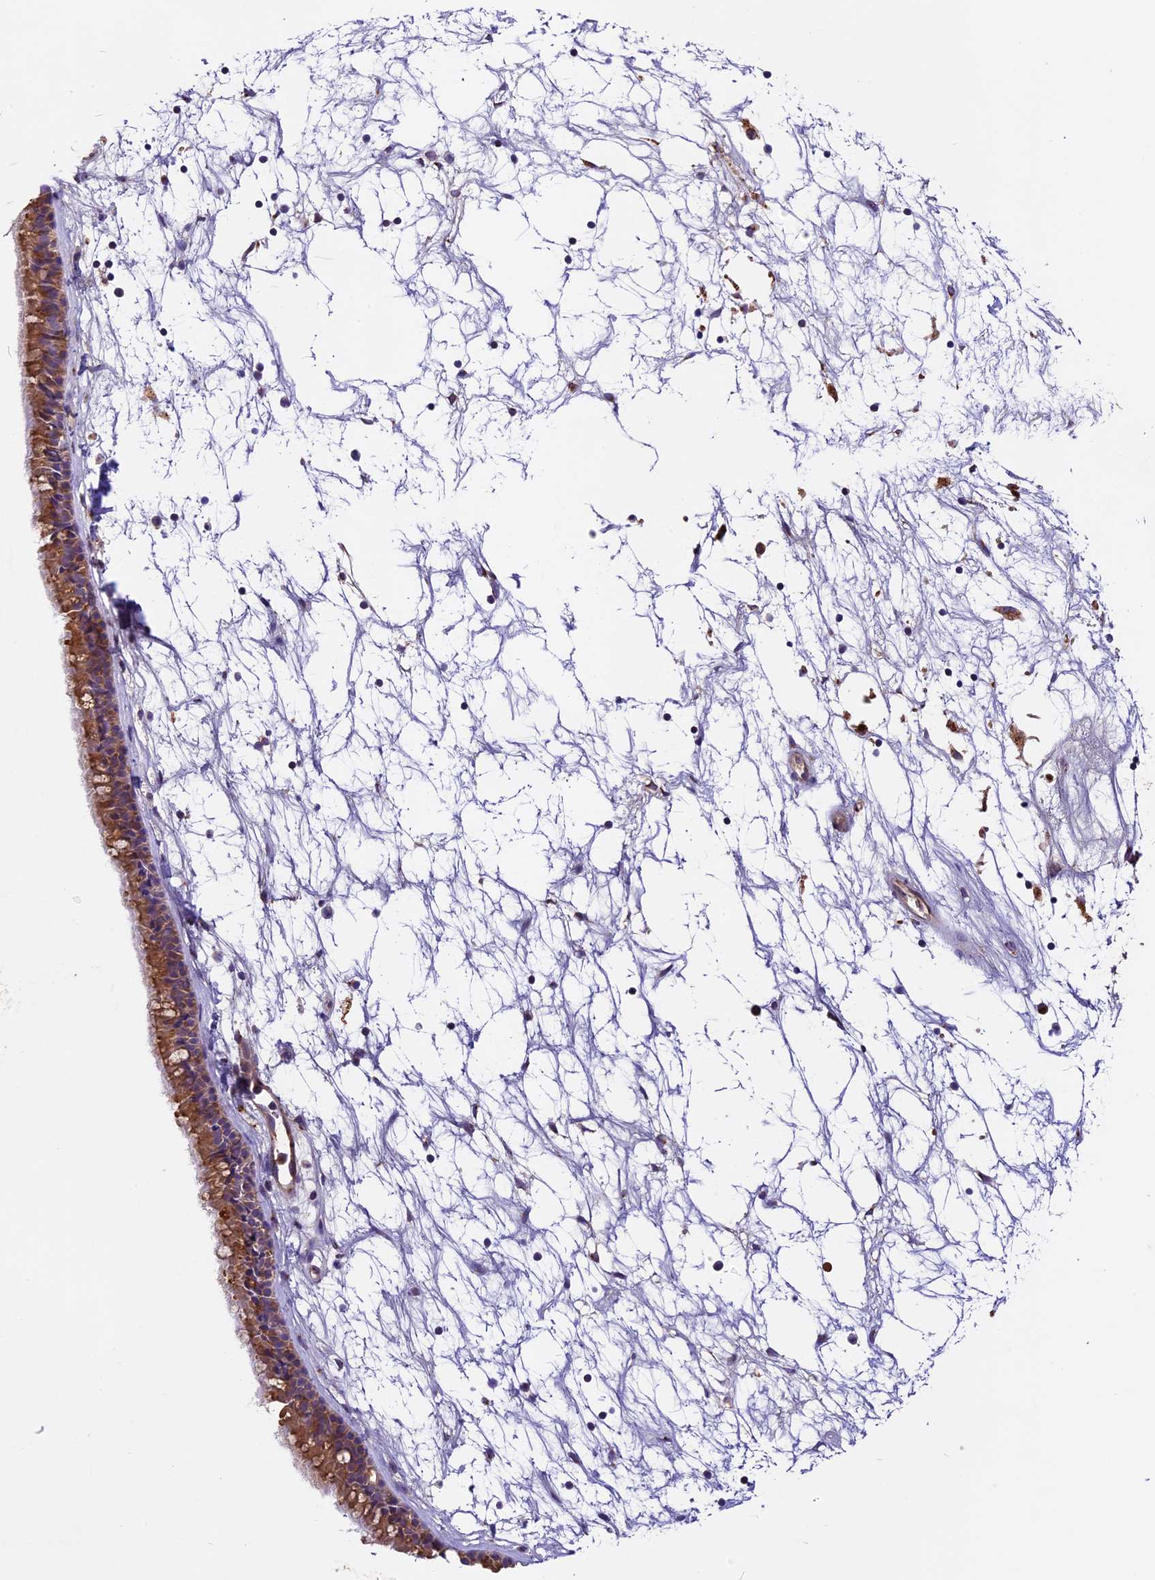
{"staining": {"intensity": "moderate", "quantity": ">75%", "location": "cytoplasmic/membranous"}, "tissue": "nasopharynx", "cell_type": "Respiratory epithelial cells", "image_type": "normal", "snomed": [{"axis": "morphology", "description": "Normal tissue, NOS"}, {"axis": "topography", "description": "Nasopharynx"}], "caption": "A medium amount of moderate cytoplasmic/membranous expression is appreciated in approximately >75% of respiratory epithelial cells in benign nasopharynx.", "gene": "COPE", "patient": {"sex": "male", "age": 64}}